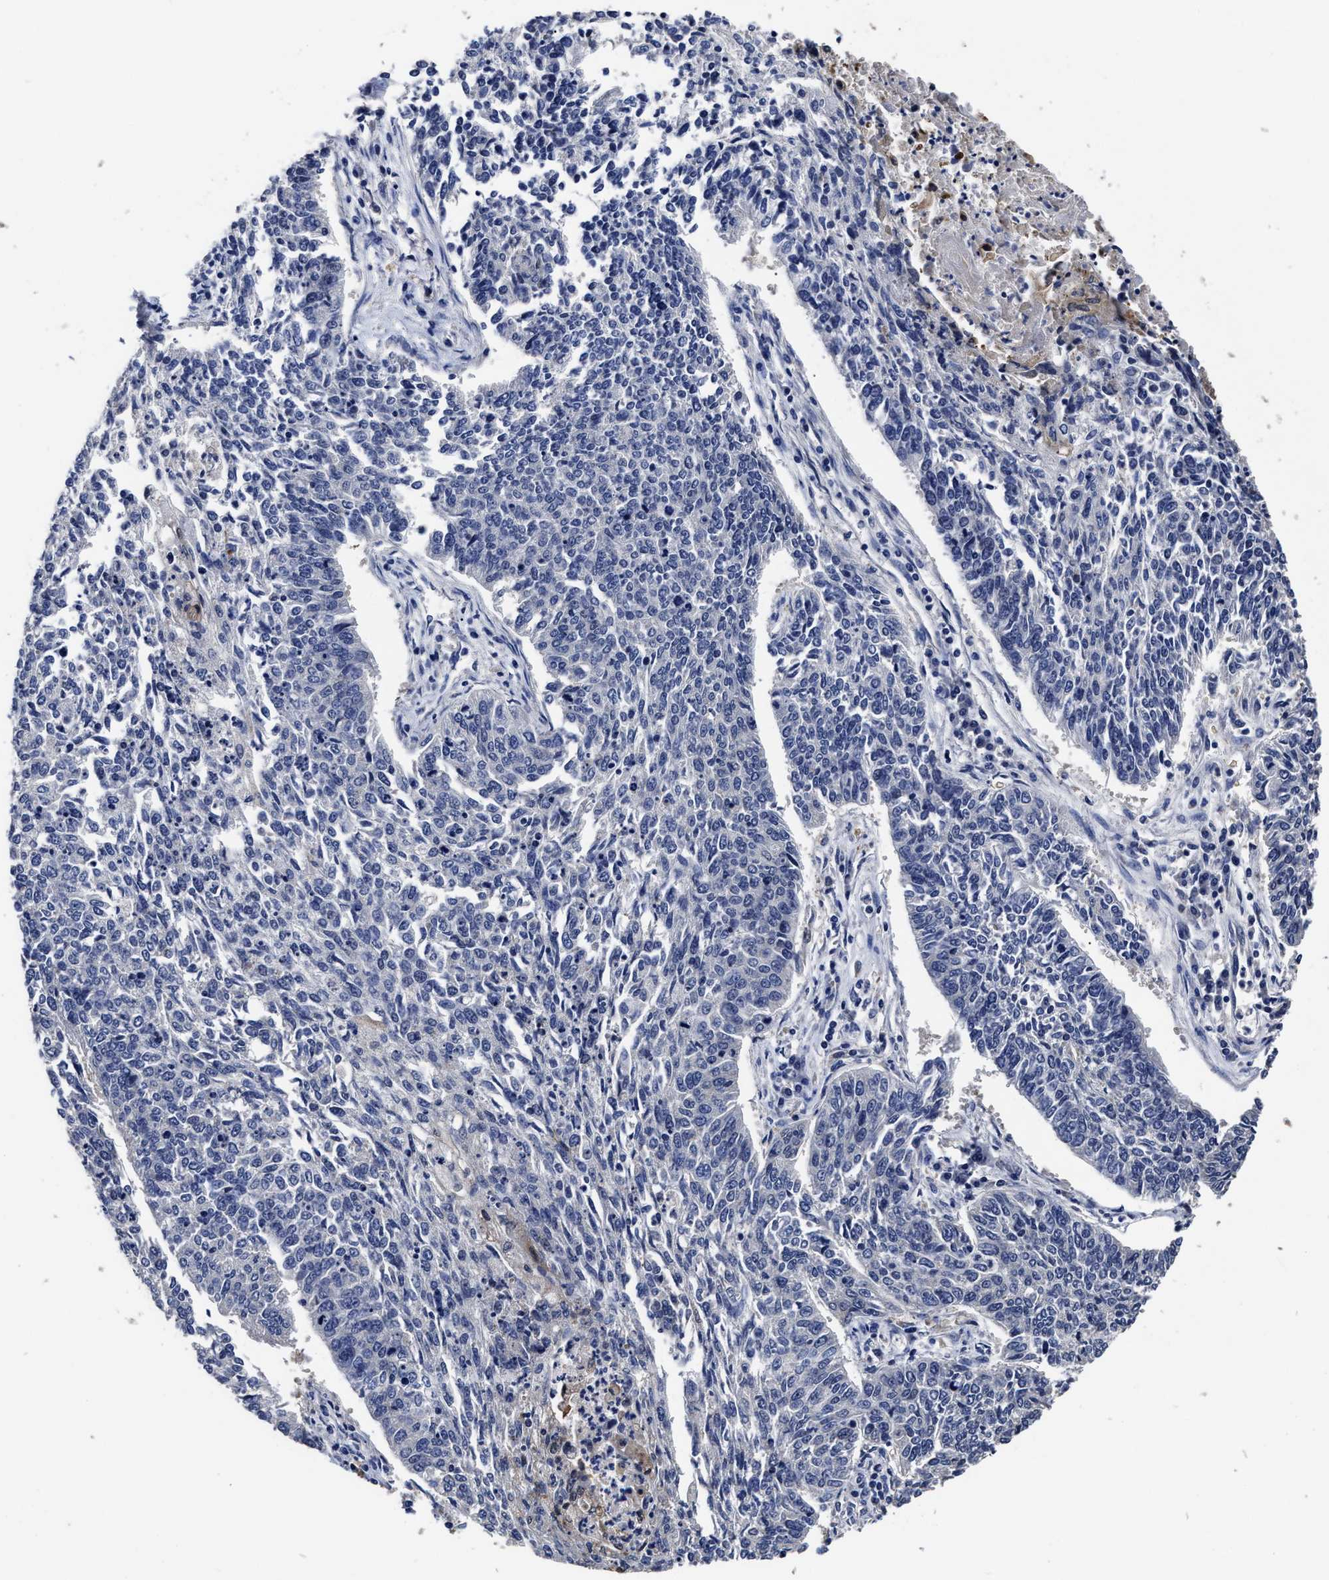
{"staining": {"intensity": "negative", "quantity": "none", "location": "none"}, "tissue": "lung cancer", "cell_type": "Tumor cells", "image_type": "cancer", "snomed": [{"axis": "morphology", "description": "Normal tissue, NOS"}, {"axis": "morphology", "description": "Squamous cell carcinoma, NOS"}, {"axis": "topography", "description": "Cartilage tissue"}, {"axis": "topography", "description": "Bronchus"}, {"axis": "topography", "description": "Lung"}], "caption": "Tumor cells show no significant positivity in lung cancer (squamous cell carcinoma).", "gene": "SOCS5", "patient": {"sex": "female", "age": 49}}